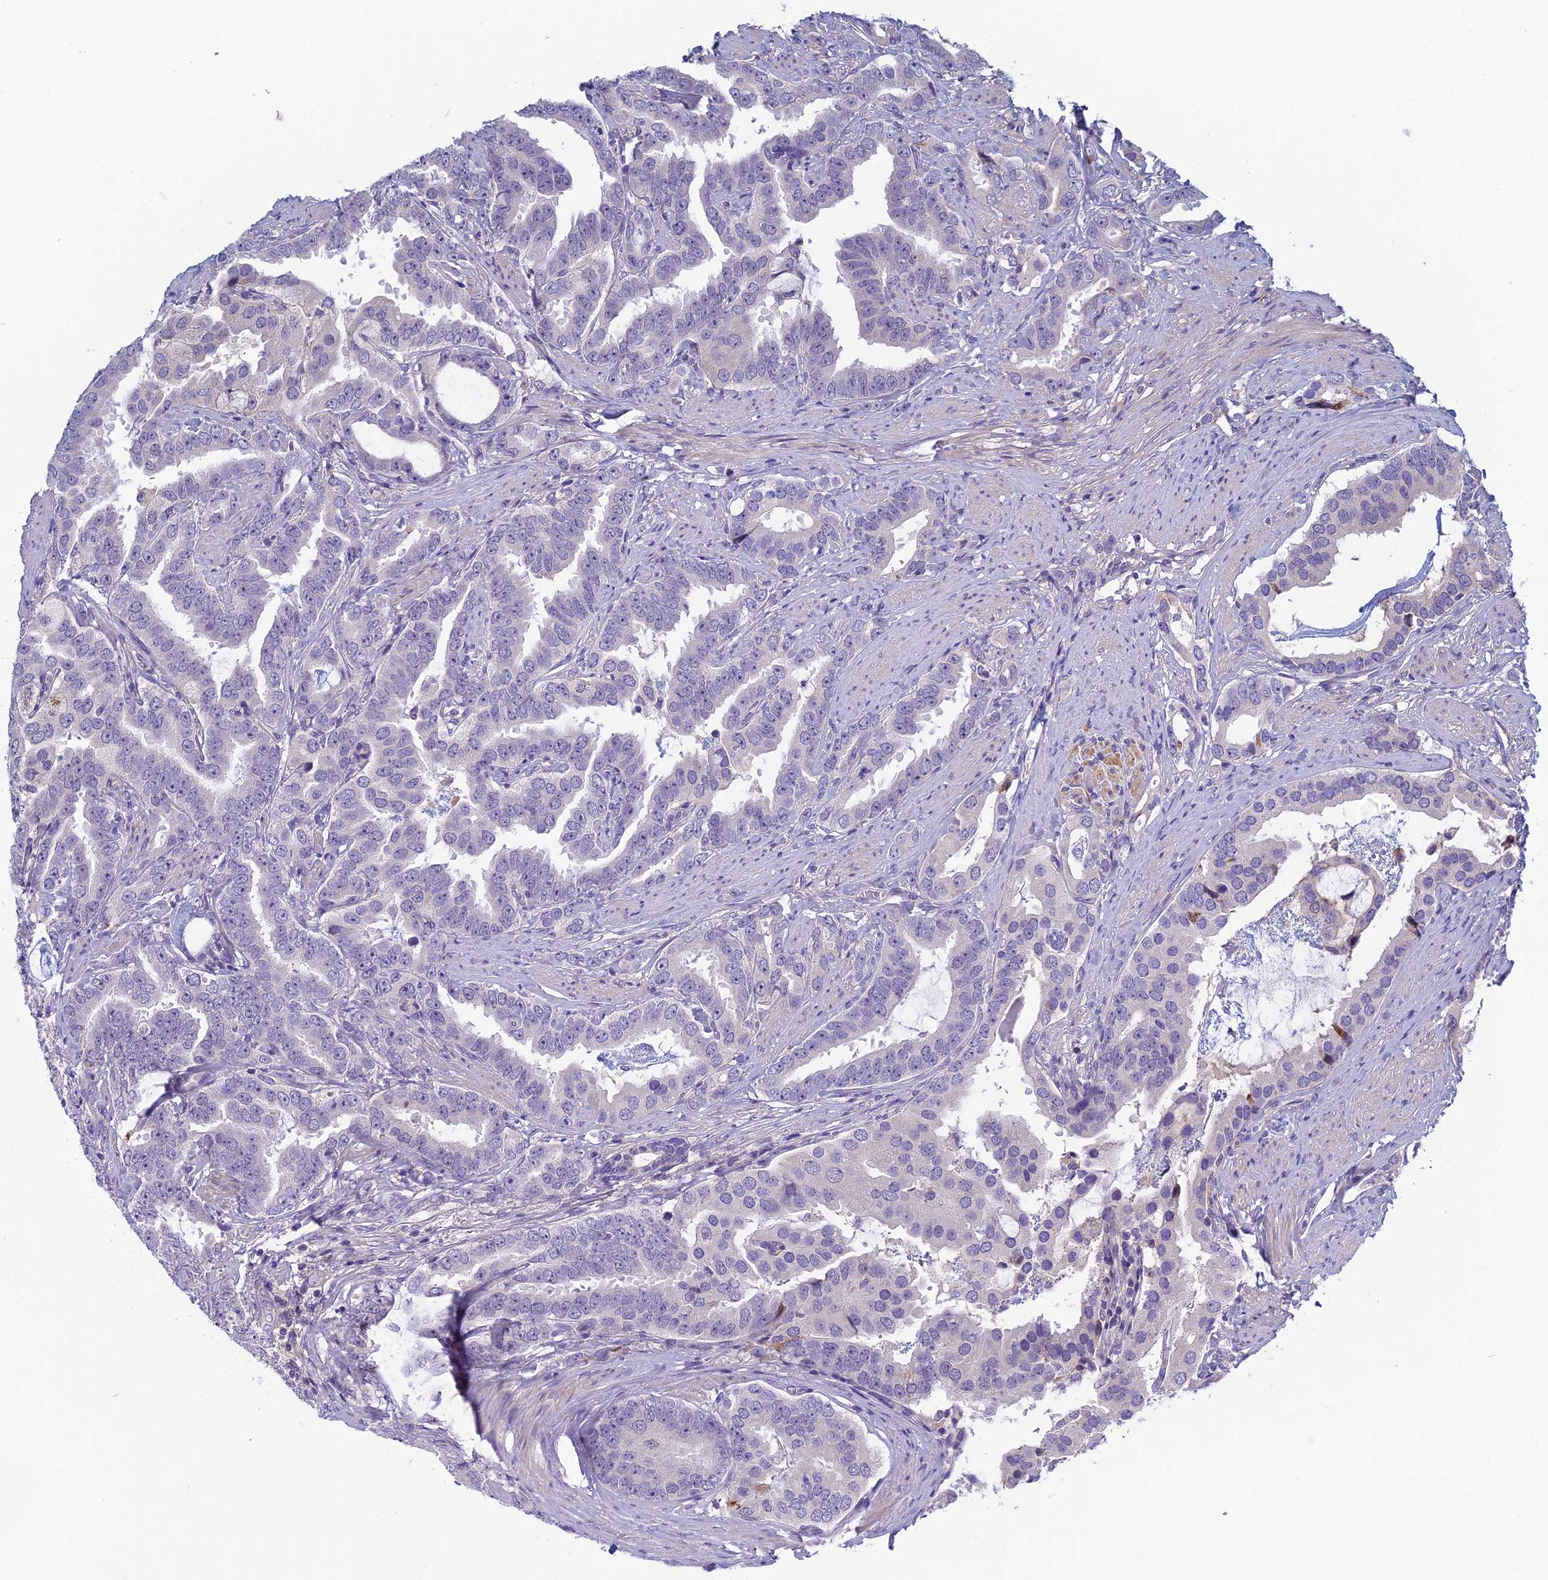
{"staining": {"intensity": "negative", "quantity": "none", "location": "none"}, "tissue": "prostate cancer", "cell_type": "Tumor cells", "image_type": "cancer", "snomed": [{"axis": "morphology", "description": "Adenocarcinoma, Low grade"}, {"axis": "topography", "description": "Prostate"}], "caption": "DAB immunohistochemical staining of adenocarcinoma (low-grade) (prostate) demonstrates no significant expression in tumor cells.", "gene": "HECA", "patient": {"sex": "male", "age": 71}}